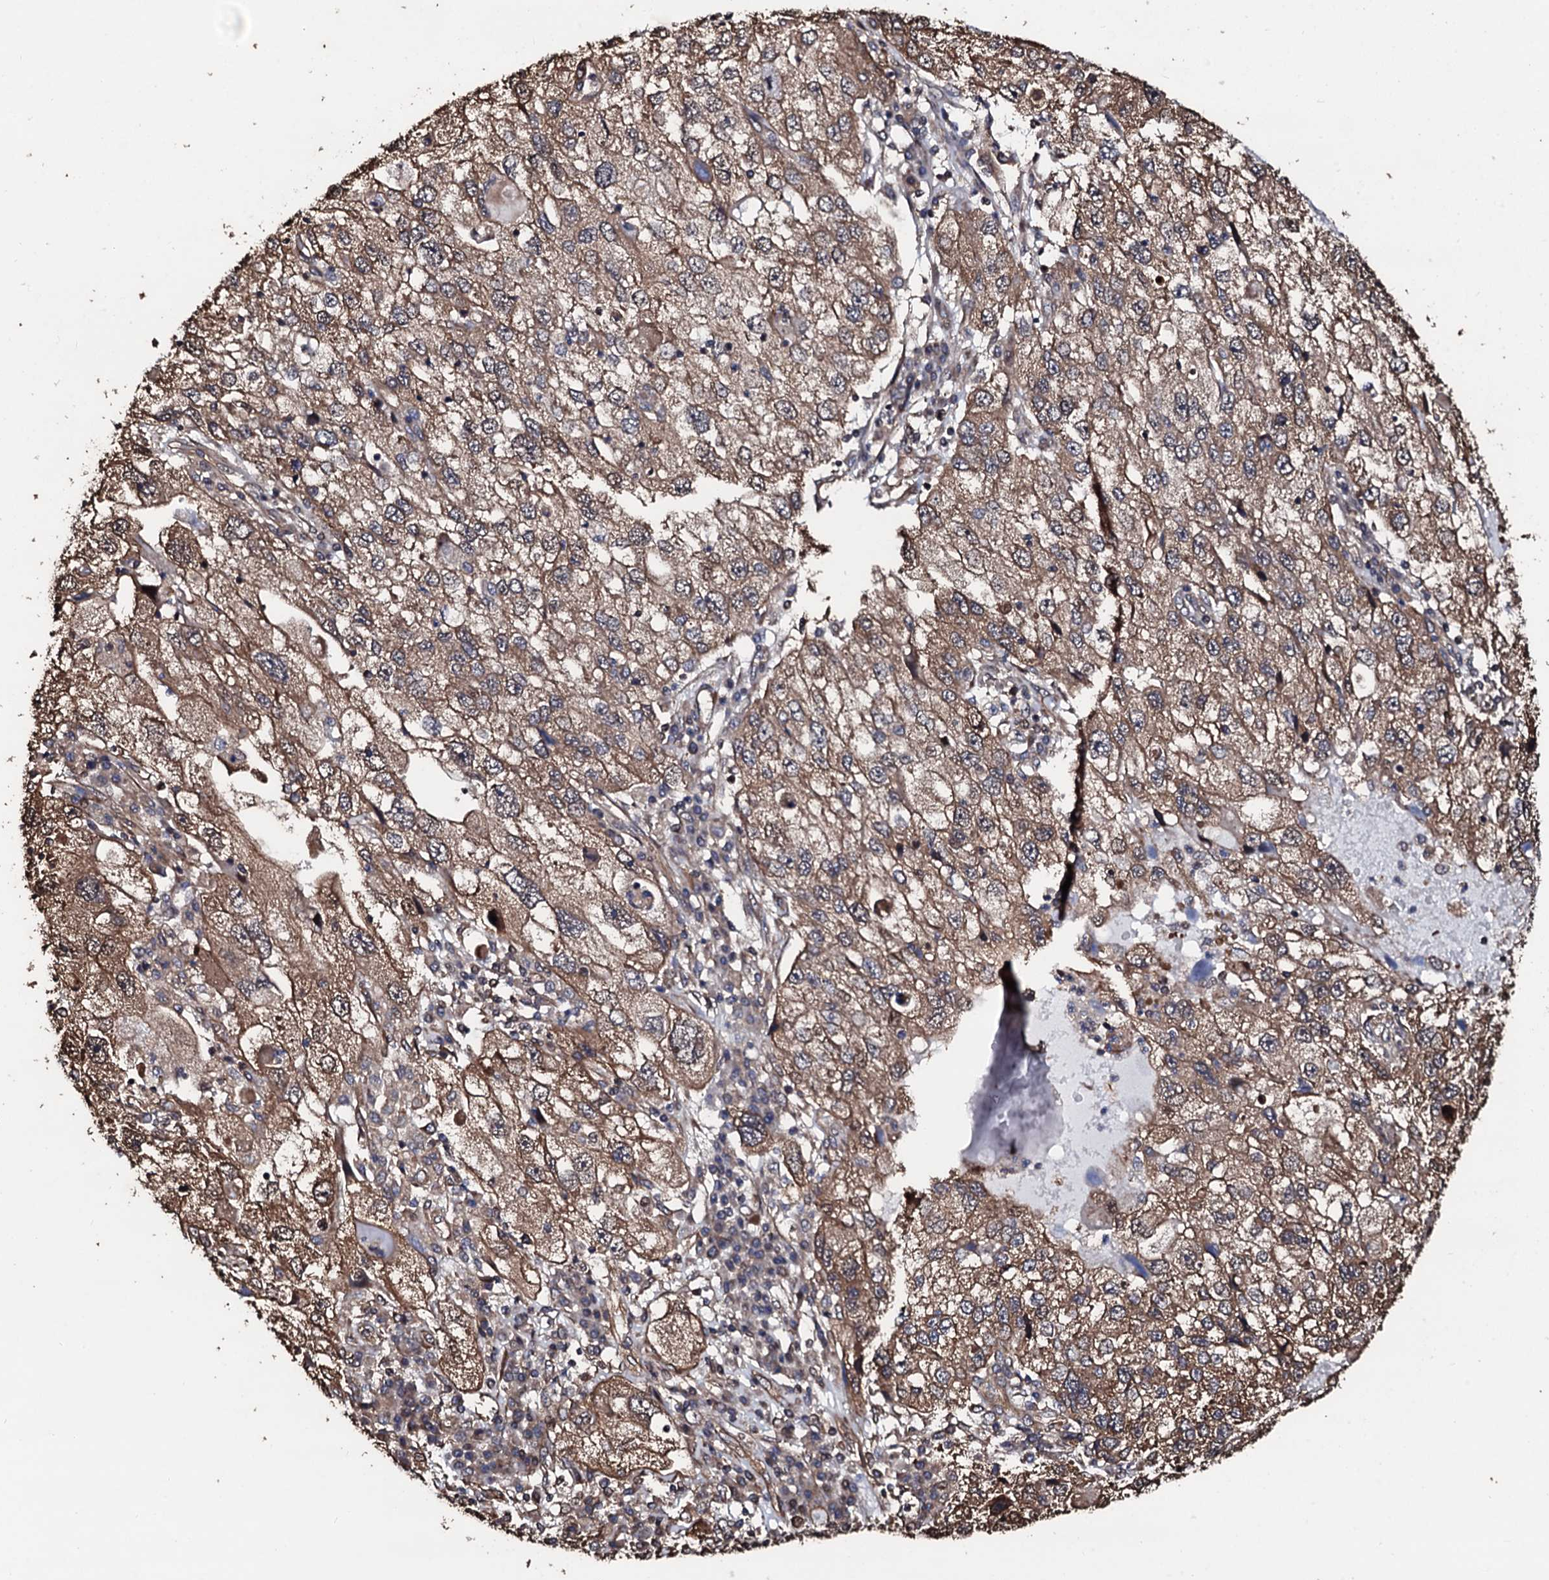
{"staining": {"intensity": "moderate", "quantity": ">75%", "location": "cytoplasmic/membranous"}, "tissue": "endometrial cancer", "cell_type": "Tumor cells", "image_type": "cancer", "snomed": [{"axis": "morphology", "description": "Adenocarcinoma, NOS"}, {"axis": "topography", "description": "Endometrium"}], "caption": "Moderate cytoplasmic/membranous positivity is appreciated in about >75% of tumor cells in endometrial adenocarcinoma. (DAB (3,3'-diaminobenzidine) IHC, brown staining for protein, blue staining for nuclei).", "gene": "CKAP5", "patient": {"sex": "female", "age": 49}}